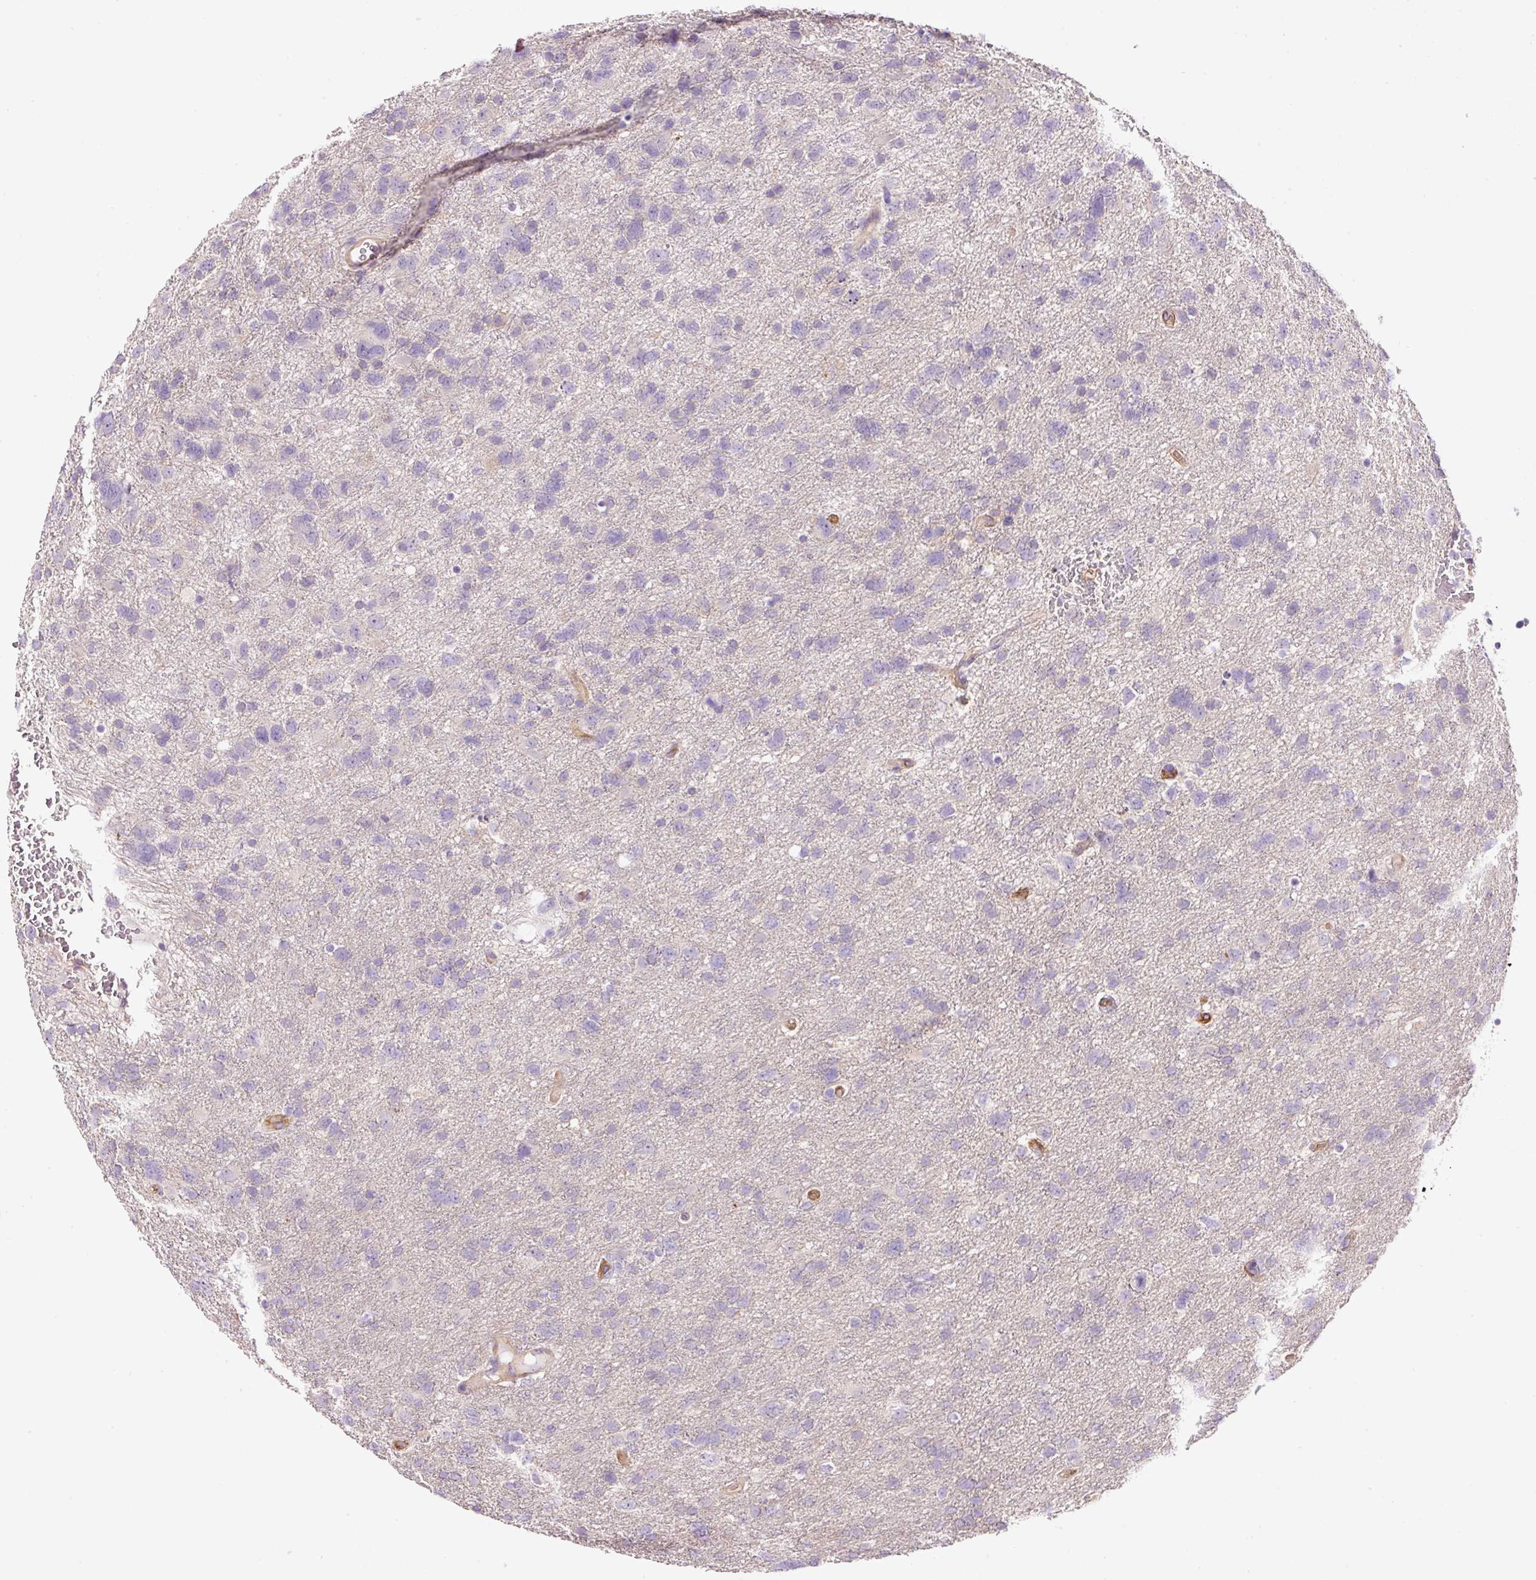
{"staining": {"intensity": "negative", "quantity": "none", "location": "none"}, "tissue": "glioma", "cell_type": "Tumor cells", "image_type": "cancer", "snomed": [{"axis": "morphology", "description": "Glioma, malignant, High grade"}, {"axis": "topography", "description": "Brain"}], "caption": "Immunohistochemistry (IHC) image of human glioma stained for a protein (brown), which displays no expression in tumor cells.", "gene": "SOS2", "patient": {"sex": "male", "age": 61}}